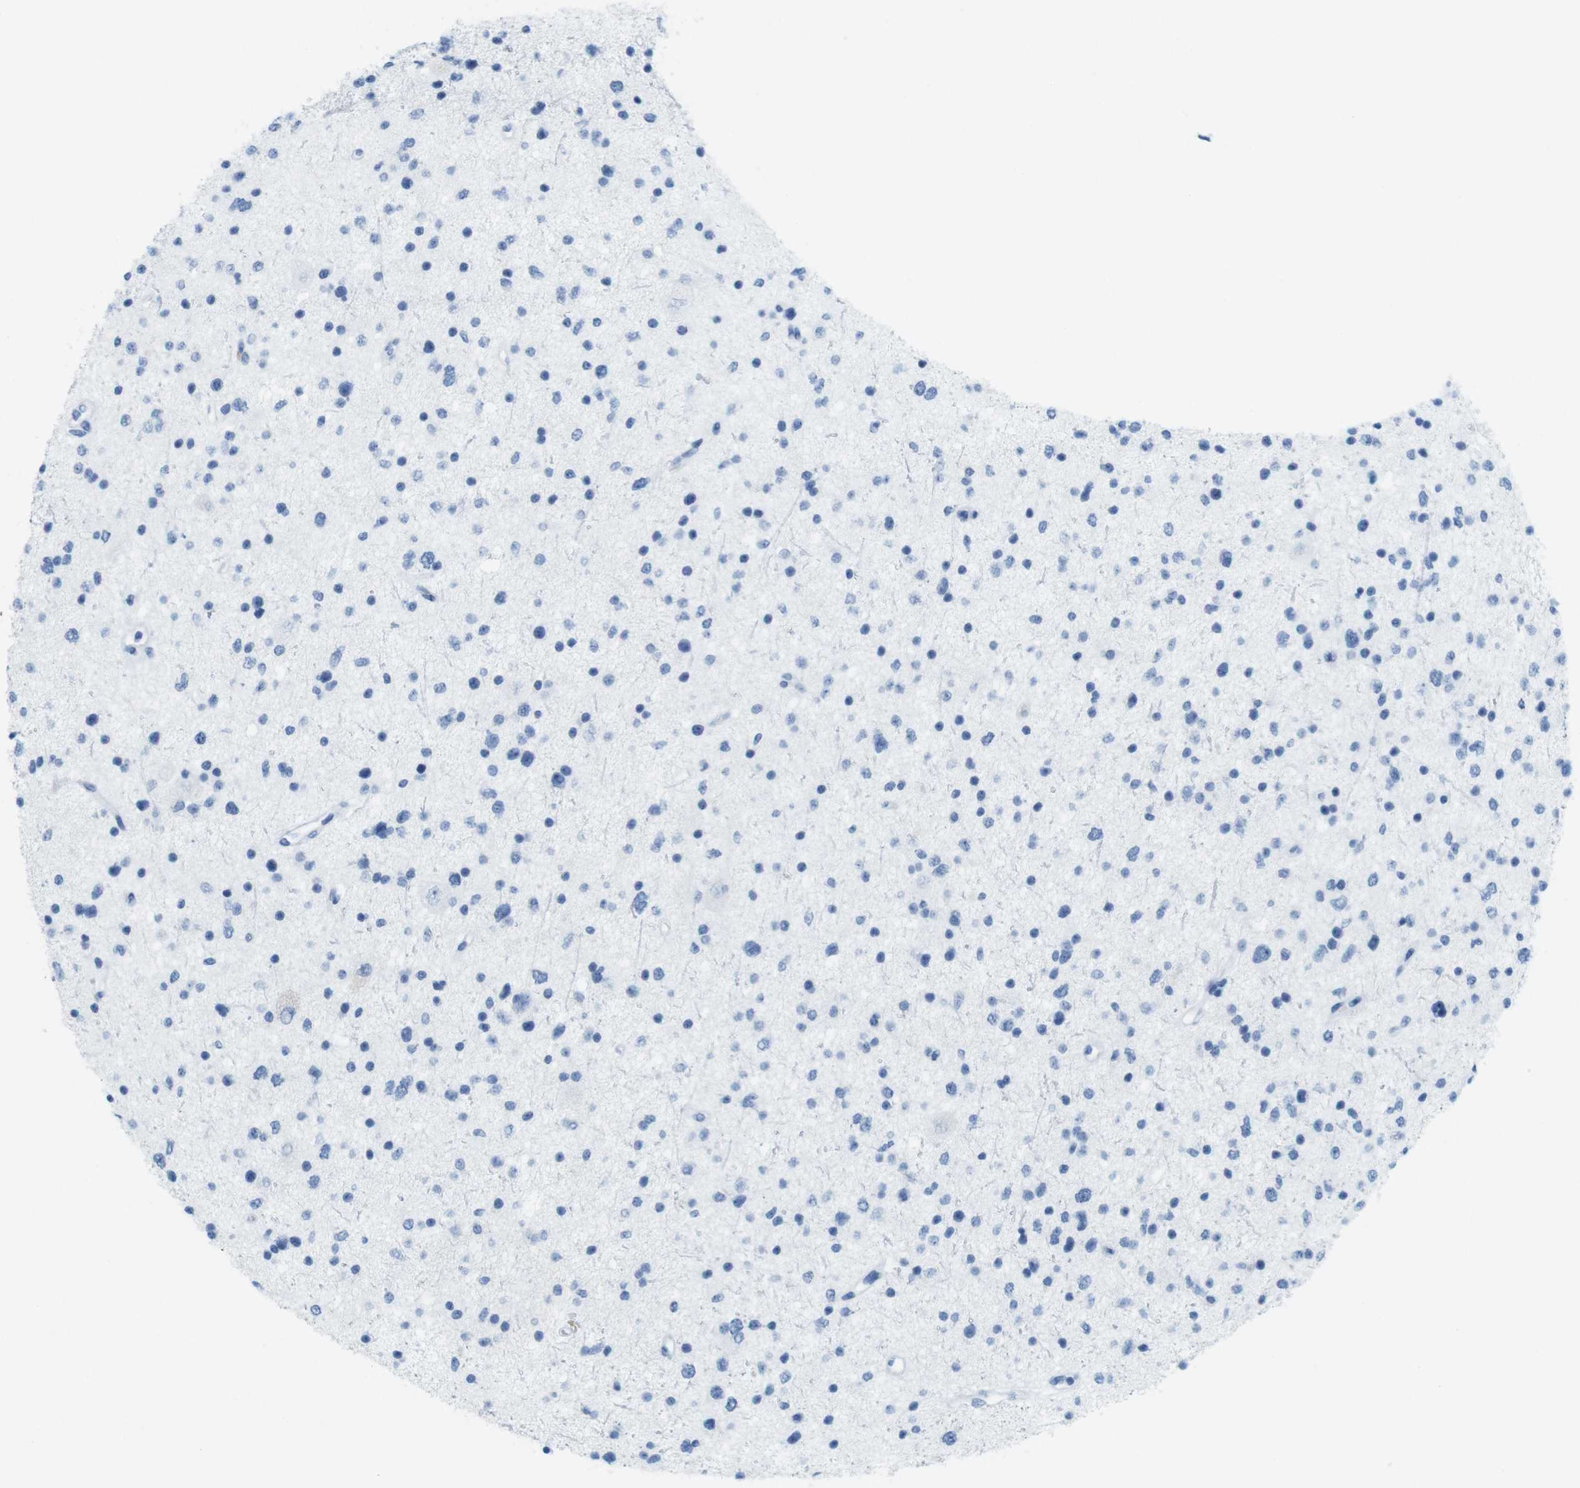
{"staining": {"intensity": "negative", "quantity": "none", "location": "none"}, "tissue": "glioma", "cell_type": "Tumor cells", "image_type": "cancer", "snomed": [{"axis": "morphology", "description": "Glioma, malignant, Low grade"}, {"axis": "topography", "description": "Brain"}], "caption": "This image is of glioma stained with IHC to label a protein in brown with the nuclei are counter-stained blue. There is no positivity in tumor cells. Brightfield microscopy of immunohistochemistry stained with DAB (3,3'-diaminobenzidine) (brown) and hematoxylin (blue), captured at high magnification.", "gene": "TNNT2", "patient": {"sex": "female", "age": 37}}